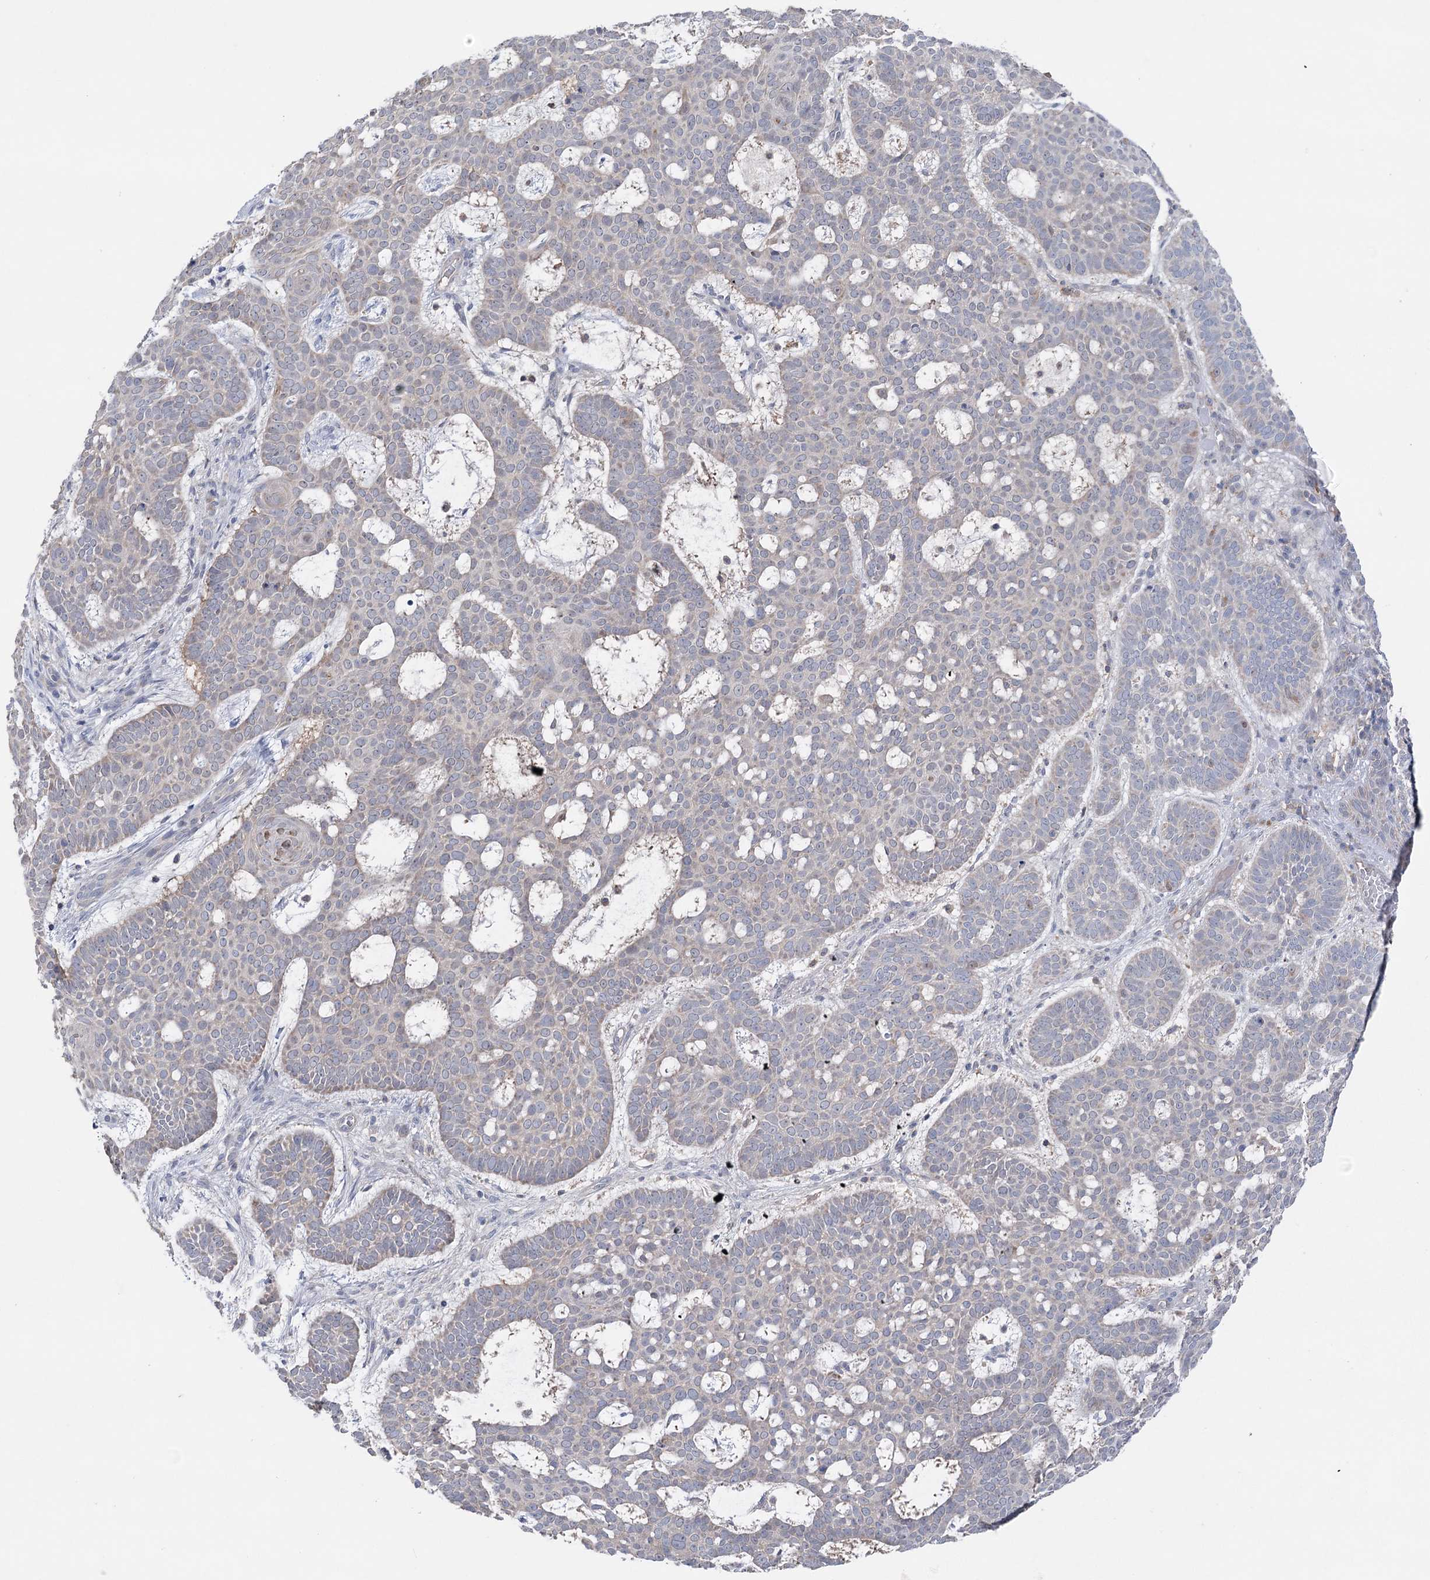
{"staining": {"intensity": "negative", "quantity": "none", "location": "none"}, "tissue": "skin cancer", "cell_type": "Tumor cells", "image_type": "cancer", "snomed": [{"axis": "morphology", "description": "Basal cell carcinoma"}, {"axis": "topography", "description": "Skin"}], "caption": "This is a image of IHC staining of skin cancer, which shows no staining in tumor cells.", "gene": "MTCH2", "patient": {"sex": "male", "age": 85}}